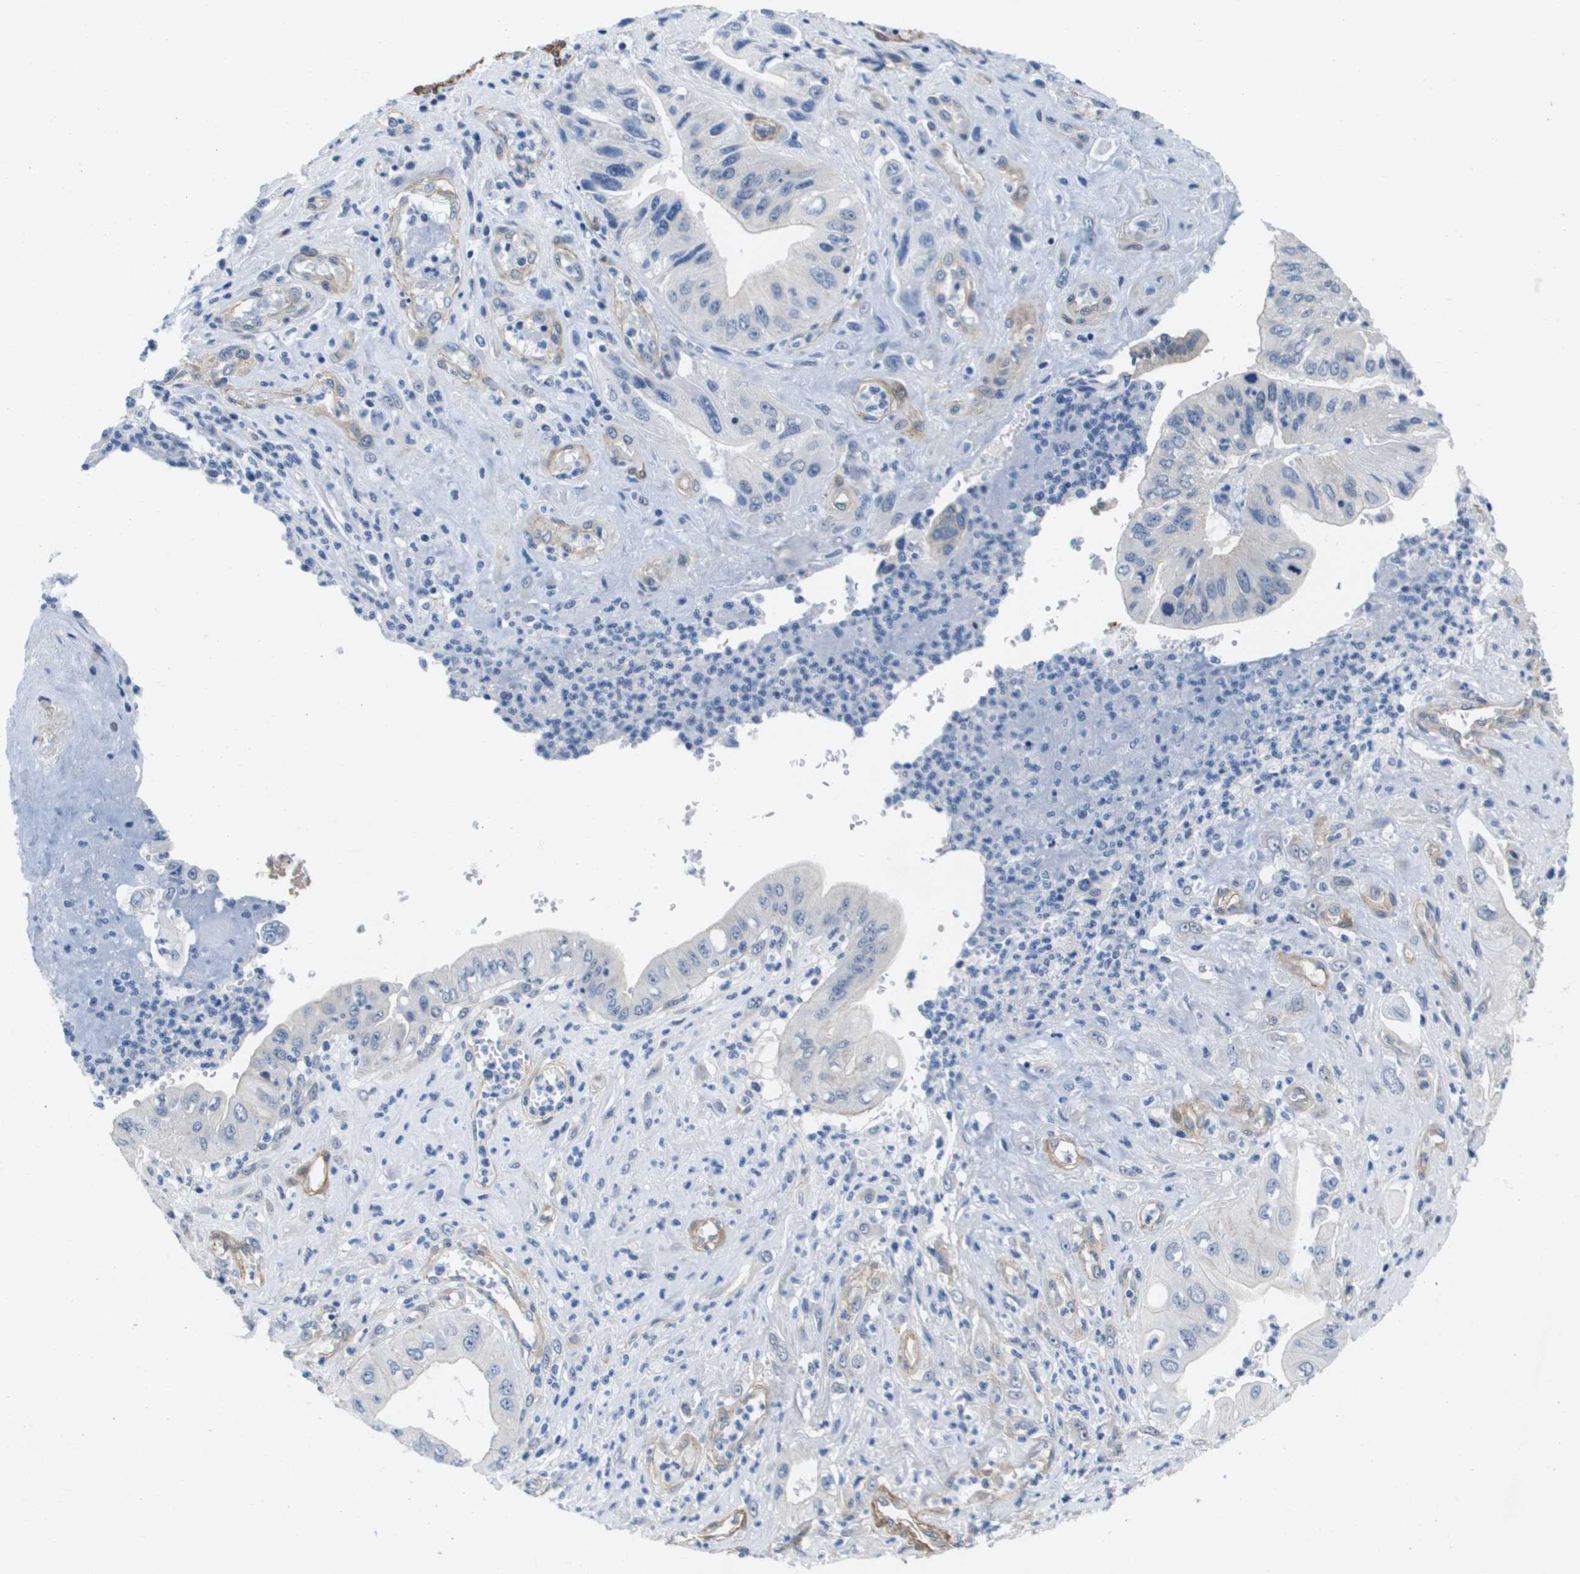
{"staining": {"intensity": "negative", "quantity": "none", "location": "none"}, "tissue": "pancreatic cancer", "cell_type": "Tumor cells", "image_type": "cancer", "snomed": [{"axis": "morphology", "description": "Adenocarcinoma, NOS"}, {"axis": "topography", "description": "Pancreas"}], "caption": "Tumor cells show no significant positivity in pancreatic cancer (adenocarcinoma).", "gene": "LPP", "patient": {"sex": "female", "age": 73}}